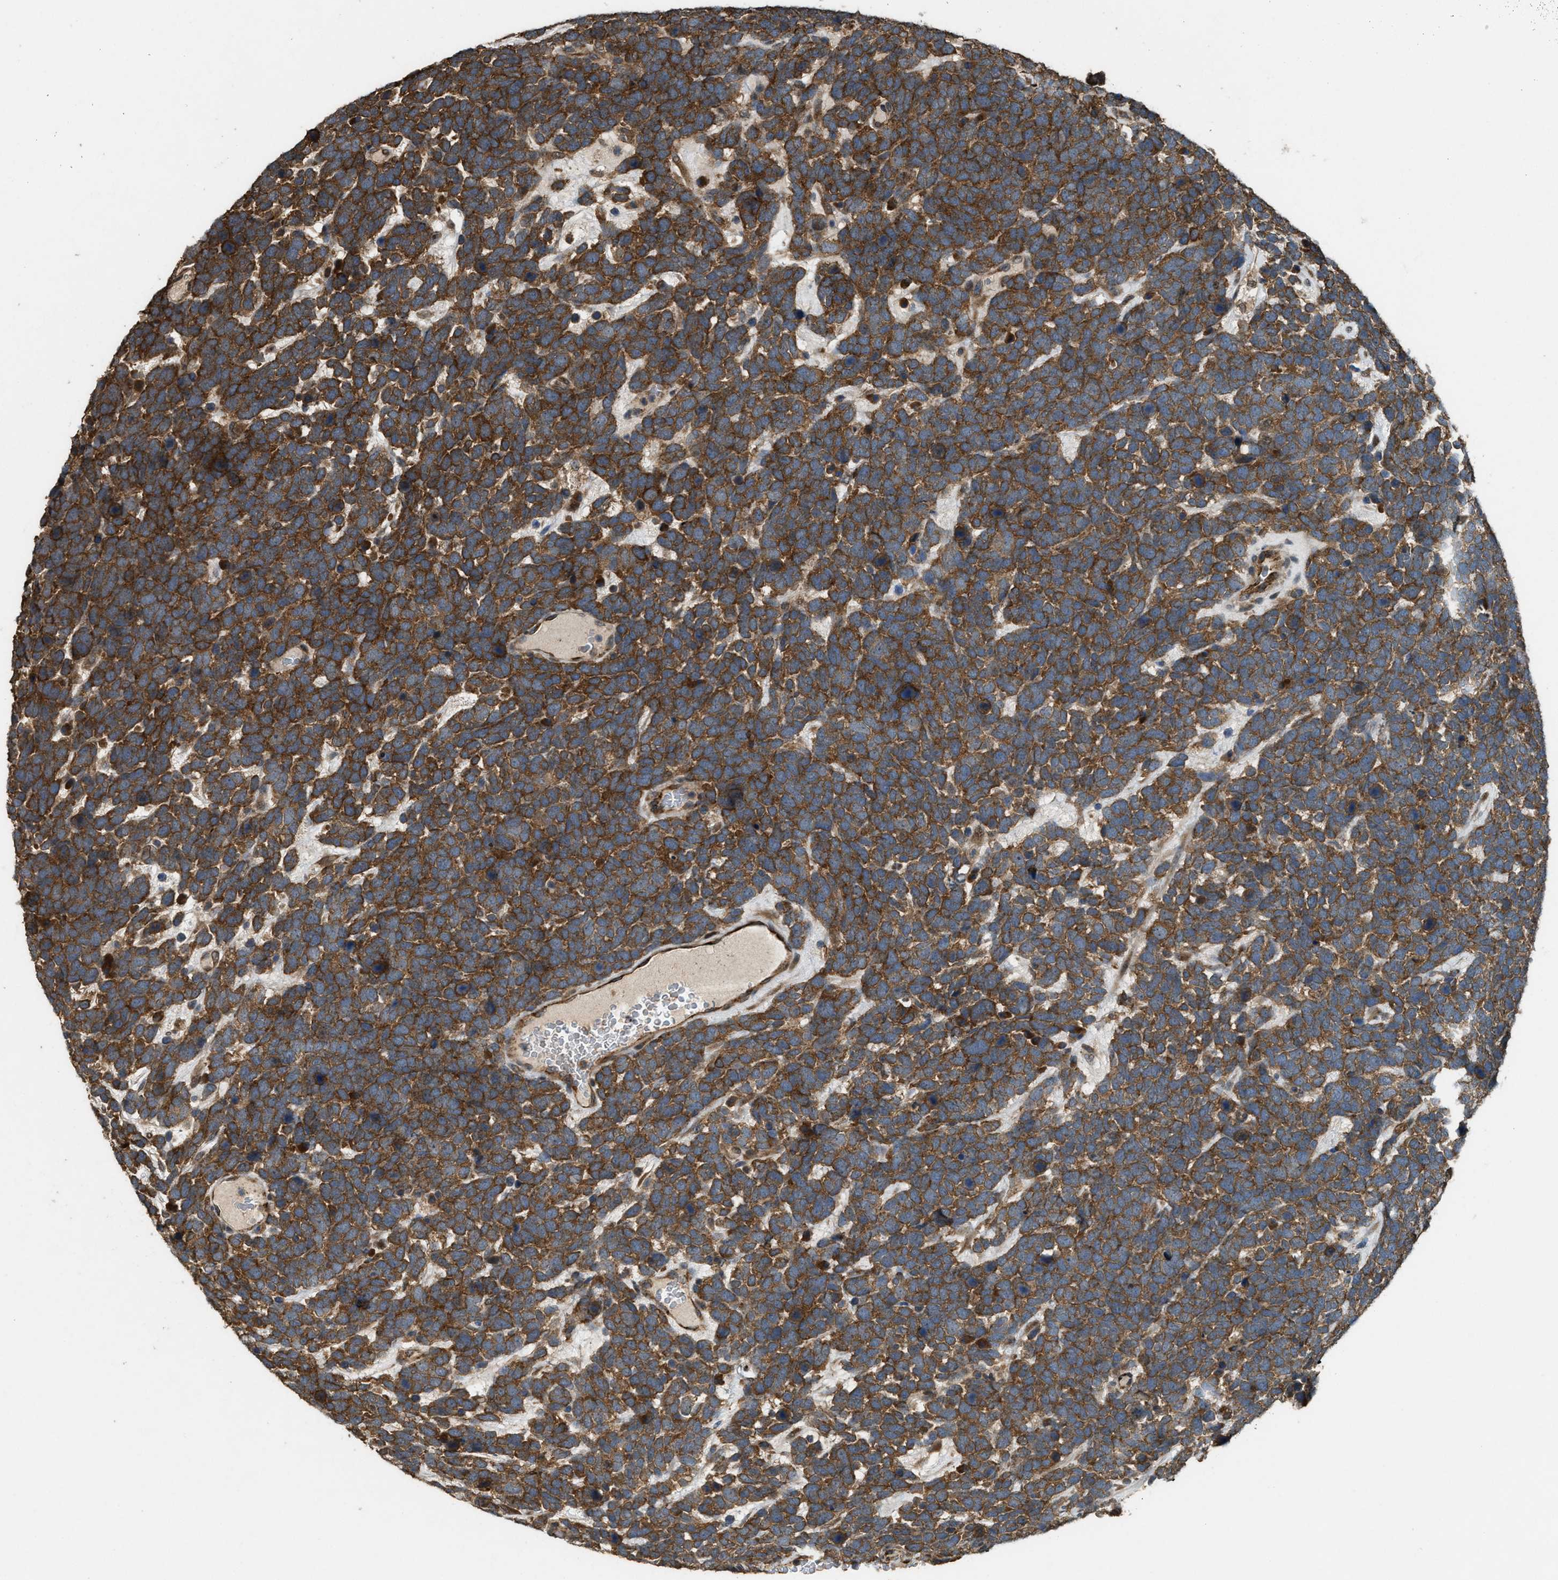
{"staining": {"intensity": "strong", "quantity": ">75%", "location": "cytoplasmic/membranous"}, "tissue": "urothelial cancer", "cell_type": "Tumor cells", "image_type": "cancer", "snomed": [{"axis": "morphology", "description": "Urothelial carcinoma, High grade"}, {"axis": "topography", "description": "Urinary bladder"}], "caption": "Protein expression analysis of urothelial carcinoma (high-grade) demonstrates strong cytoplasmic/membranous expression in about >75% of tumor cells.", "gene": "ARHGEF5", "patient": {"sex": "female", "age": 82}}